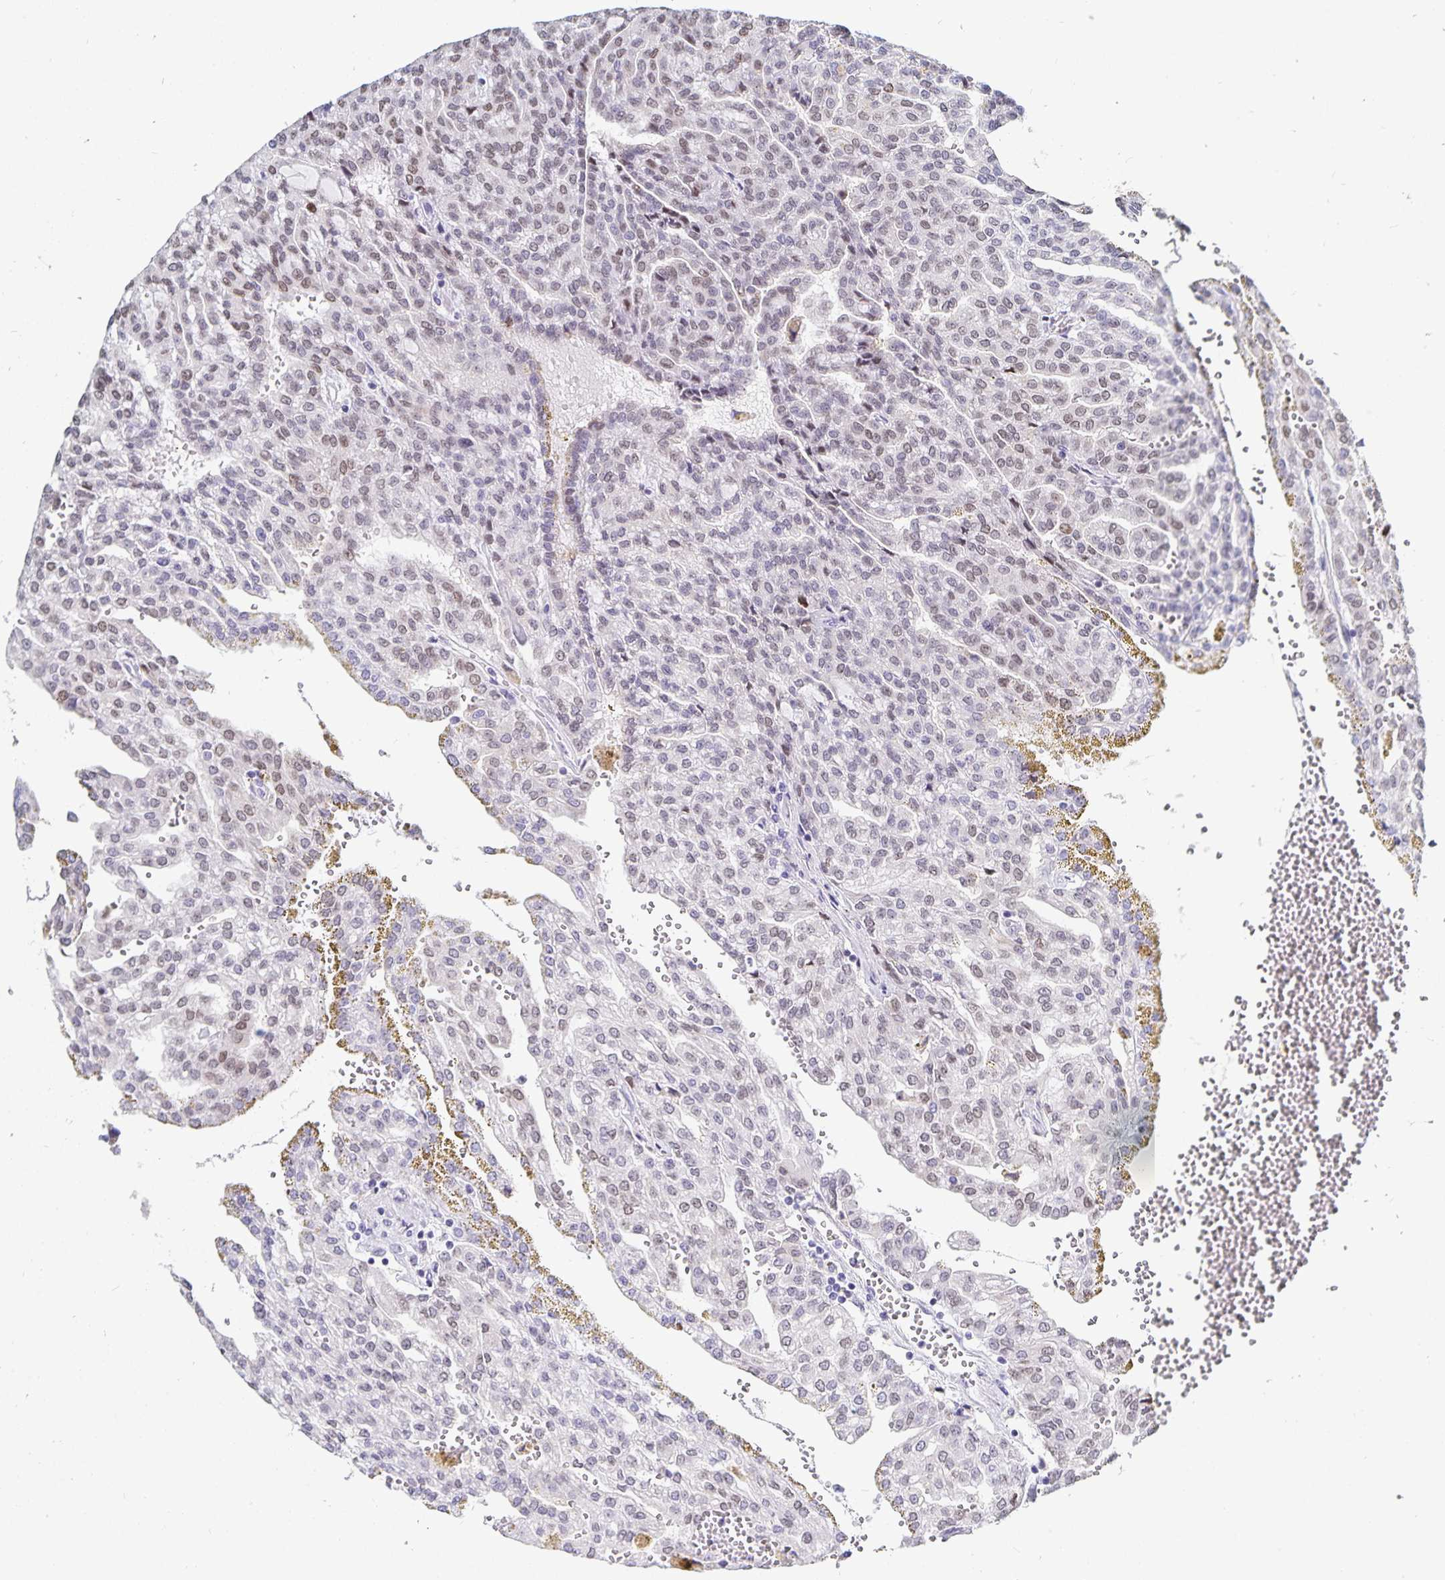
{"staining": {"intensity": "weak", "quantity": "25%-75%", "location": "nuclear"}, "tissue": "renal cancer", "cell_type": "Tumor cells", "image_type": "cancer", "snomed": [{"axis": "morphology", "description": "Adenocarcinoma, NOS"}, {"axis": "topography", "description": "Kidney"}], "caption": "Human renal cancer (adenocarcinoma) stained with a protein marker reveals weak staining in tumor cells.", "gene": "HMGB3", "patient": {"sex": "male", "age": 63}}